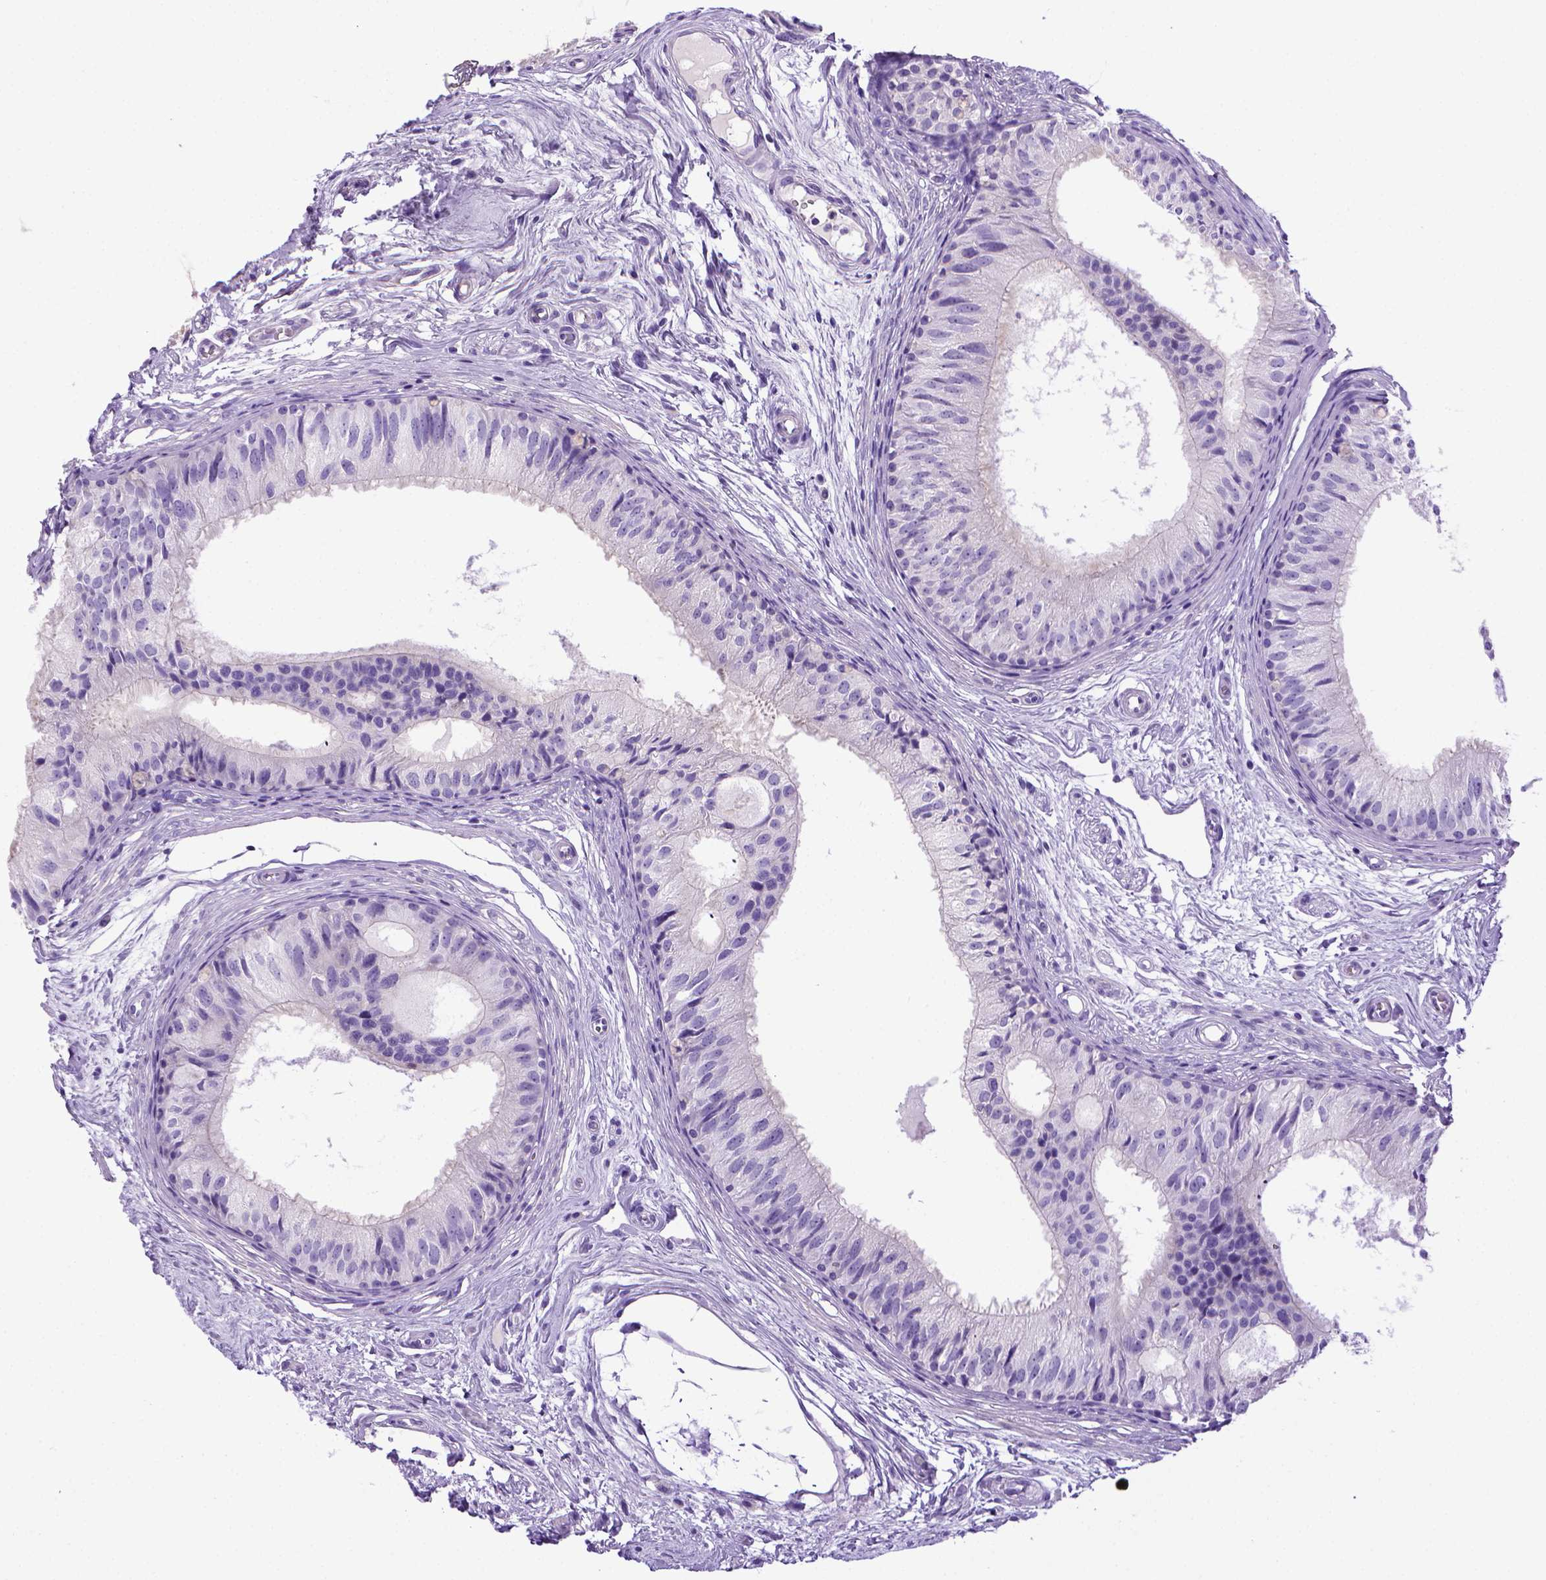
{"staining": {"intensity": "negative", "quantity": "none", "location": "none"}, "tissue": "epididymis", "cell_type": "Glandular cells", "image_type": "normal", "snomed": [{"axis": "morphology", "description": "Normal tissue, NOS"}, {"axis": "topography", "description": "Epididymis"}], "caption": "Glandular cells are negative for brown protein staining in unremarkable epididymis. The staining was performed using DAB (3,3'-diaminobenzidine) to visualize the protein expression in brown, while the nuclei were stained in blue with hematoxylin (Magnification: 20x).", "gene": "BAAT", "patient": {"sex": "male", "age": 25}}